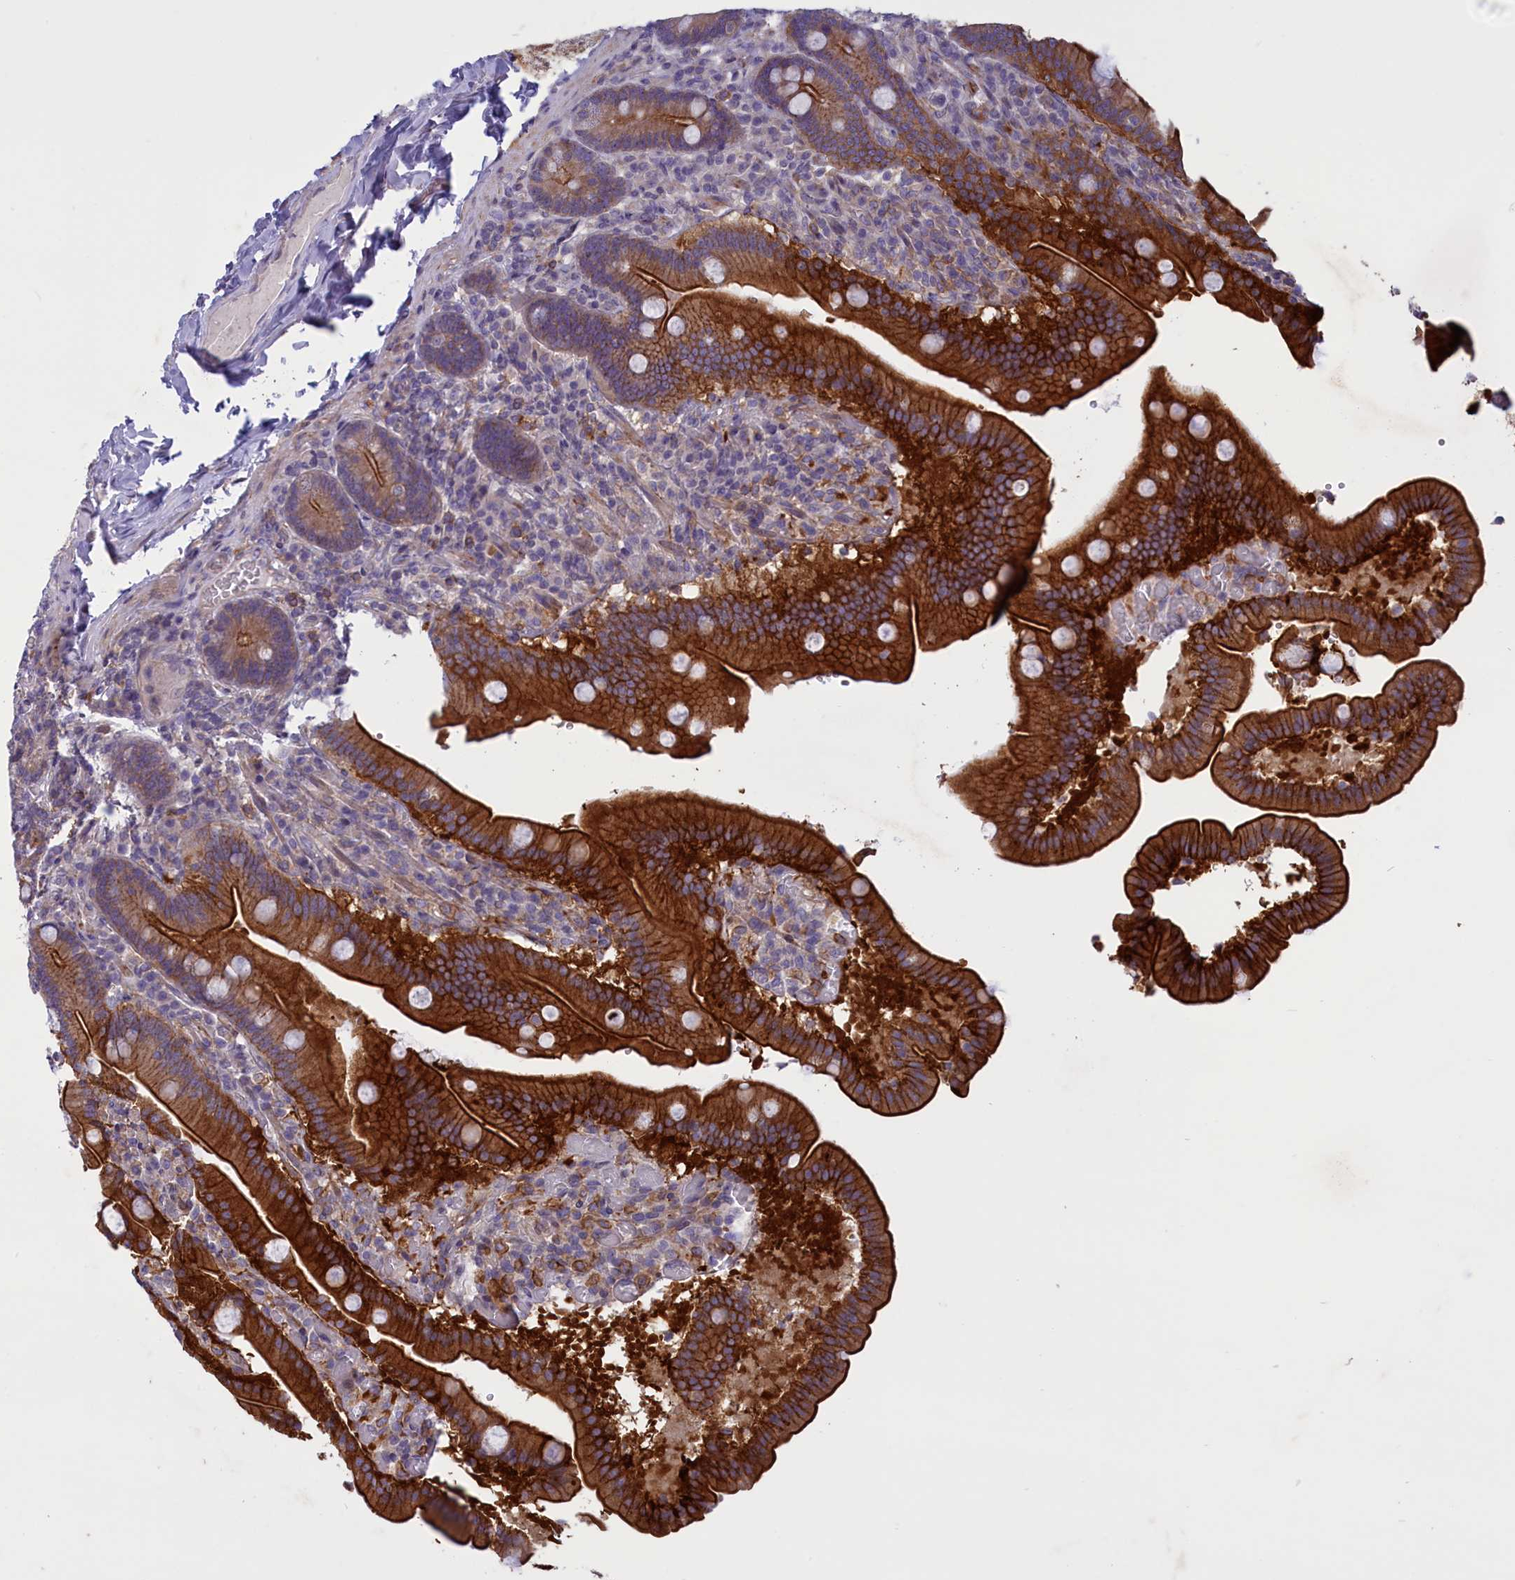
{"staining": {"intensity": "strong", "quantity": "25%-75%", "location": "cytoplasmic/membranous"}, "tissue": "duodenum", "cell_type": "Glandular cells", "image_type": "normal", "snomed": [{"axis": "morphology", "description": "Normal tissue, NOS"}, {"axis": "topography", "description": "Duodenum"}], "caption": "A histopathology image of human duodenum stained for a protein demonstrates strong cytoplasmic/membranous brown staining in glandular cells. Nuclei are stained in blue.", "gene": "CORO2A", "patient": {"sex": "female", "age": 62}}